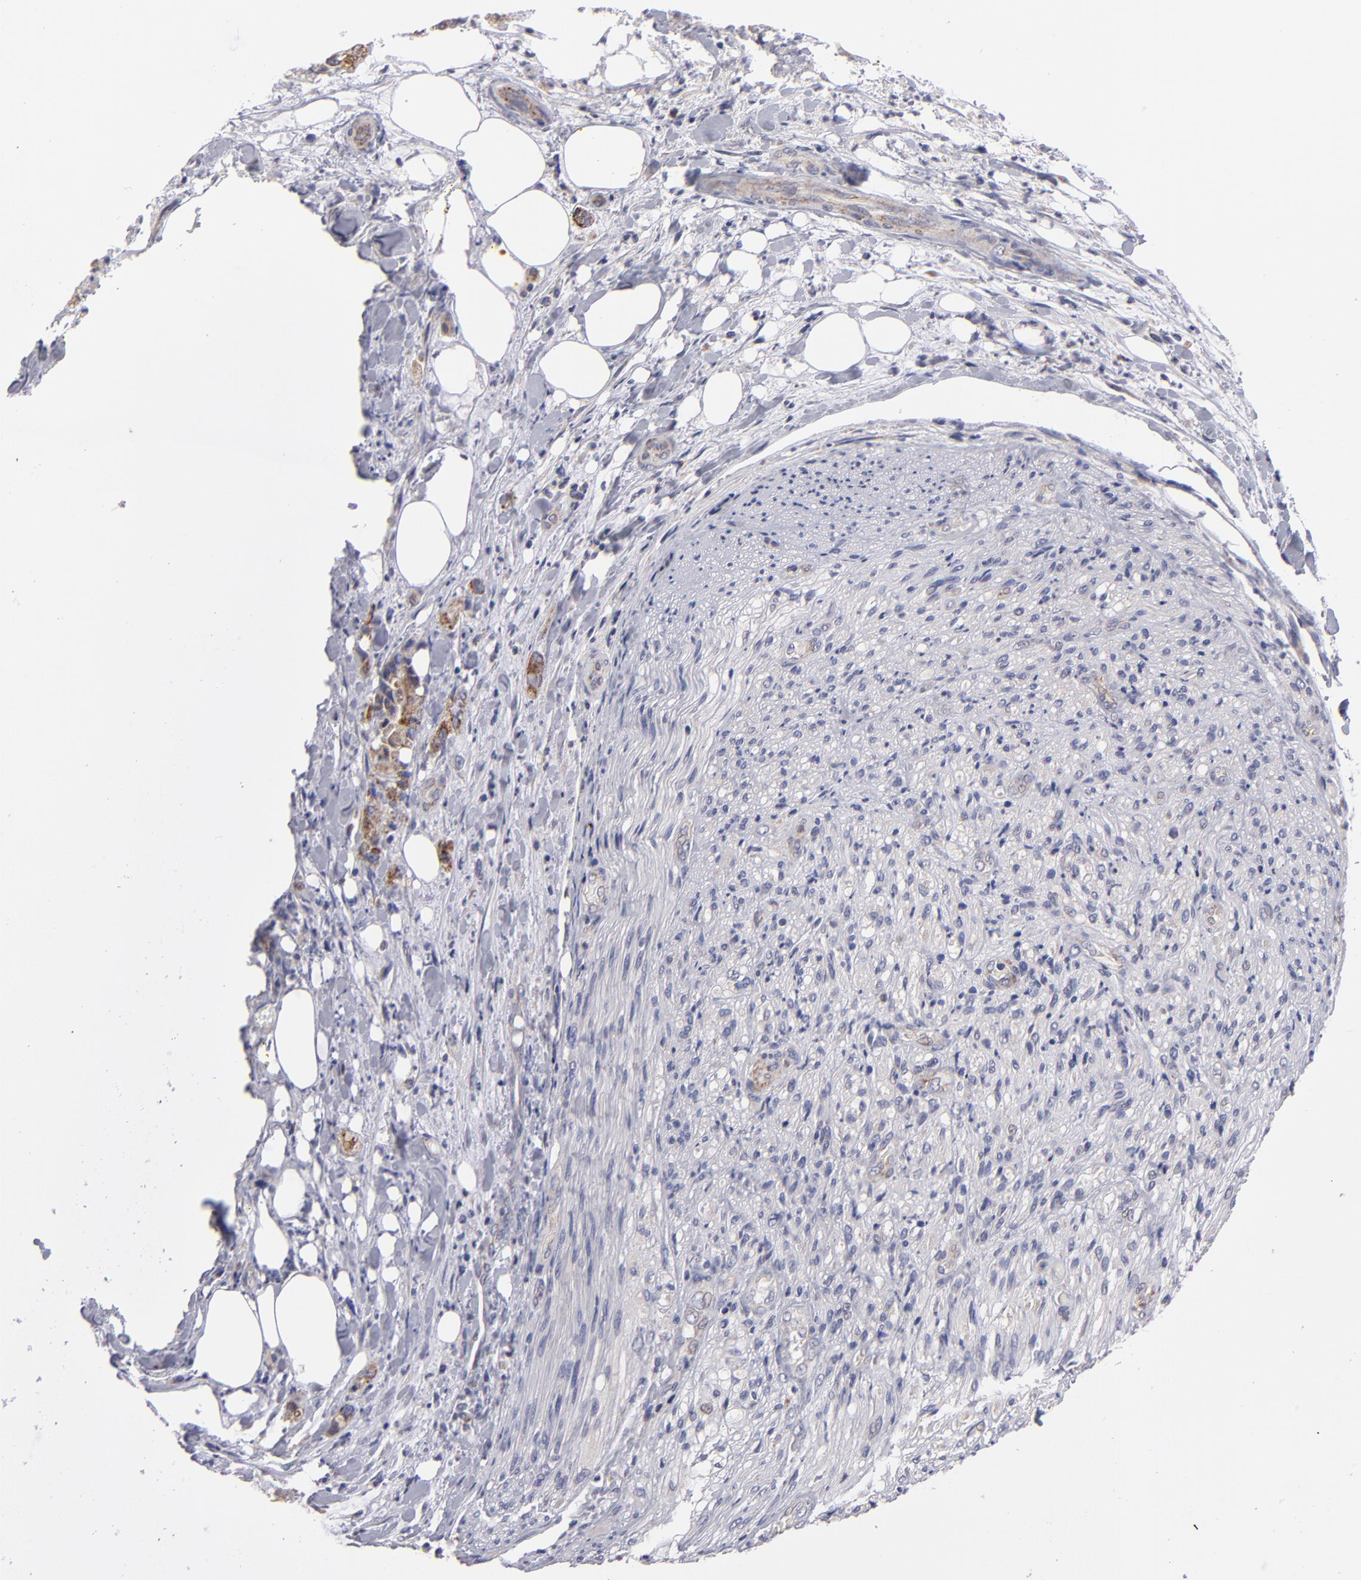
{"staining": {"intensity": "moderate", "quantity": ">75%", "location": "cytoplasmic/membranous"}, "tissue": "pancreatic cancer", "cell_type": "Tumor cells", "image_type": "cancer", "snomed": [{"axis": "morphology", "description": "Adenocarcinoma, NOS"}, {"axis": "topography", "description": "Pancreas"}], "caption": "Pancreatic cancer tissue exhibits moderate cytoplasmic/membranous staining in about >75% of tumor cells", "gene": "HCCS", "patient": {"sex": "male", "age": 70}}